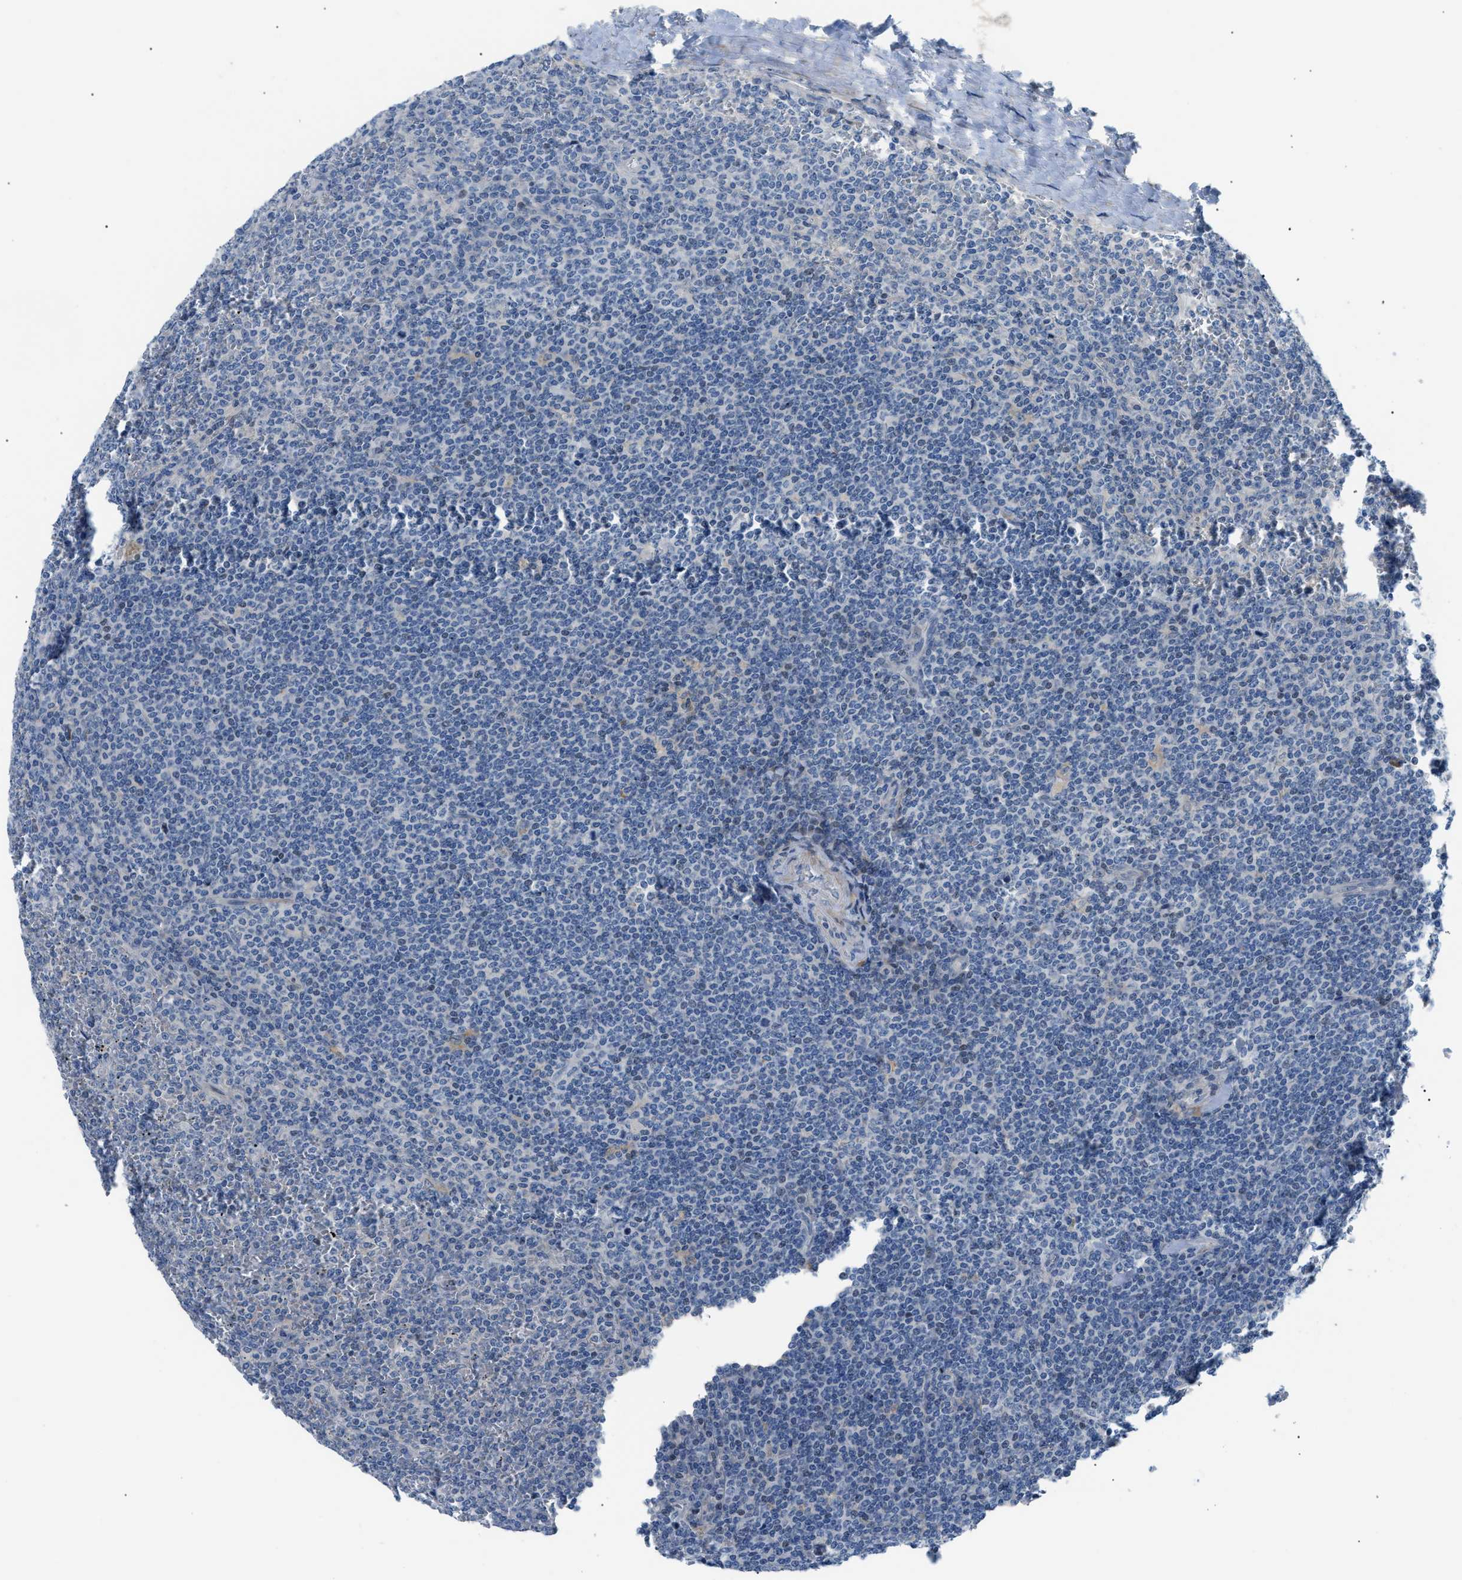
{"staining": {"intensity": "weak", "quantity": "<25%", "location": "nuclear"}, "tissue": "lymphoma", "cell_type": "Tumor cells", "image_type": "cancer", "snomed": [{"axis": "morphology", "description": "Malignant lymphoma, non-Hodgkin's type, Low grade"}, {"axis": "topography", "description": "Spleen"}], "caption": "Human malignant lymphoma, non-Hodgkin's type (low-grade) stained for a protein using immunohistochemistry exhibits no staining in tumor cells.", "gene": "FDCSP", "patient": {"sex": "female", "age": 19}}